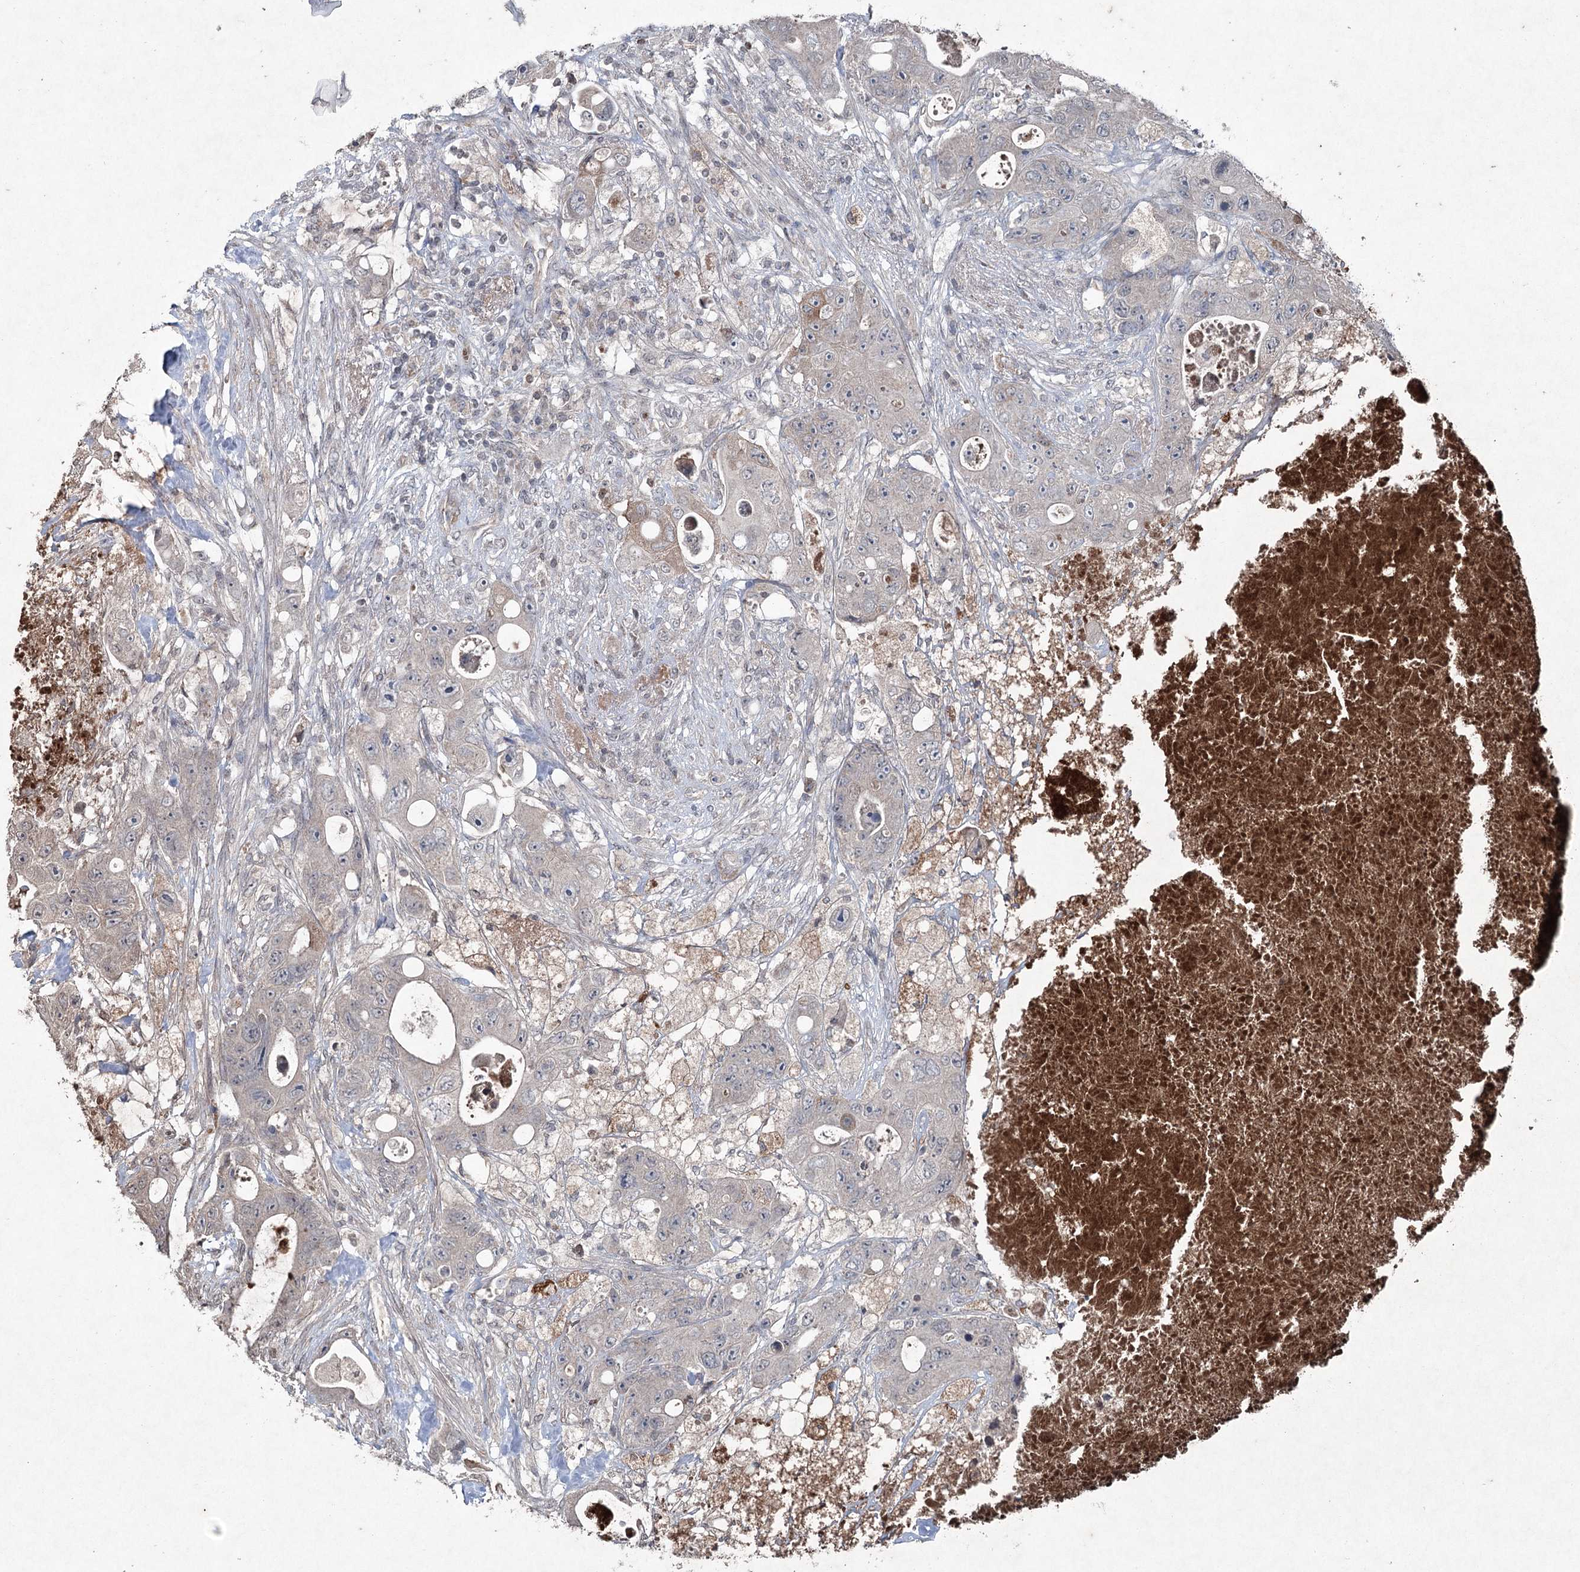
{"staining": {"intensity": "negative", "quantity": "none", "location": "none"}, "tissue": "colorectal cancer", "cell_type": "Tumor cells", "image_type": "cancer", "snomed": [{"axis": "morphology", "description": "Adenocarcinoma, NOS"}, {"axis": "topography", "description": "Colon"}], "caption": "This micrograph is of colorectal cancer (adenocarcinoma) stained with immunohistochemistry to label a protein in brown with the nuclei are counter-stained blue. There is no staining in tumor cells.", "gene": "PGLYRP2", "patient": {"sex": "female", "age": 46}}